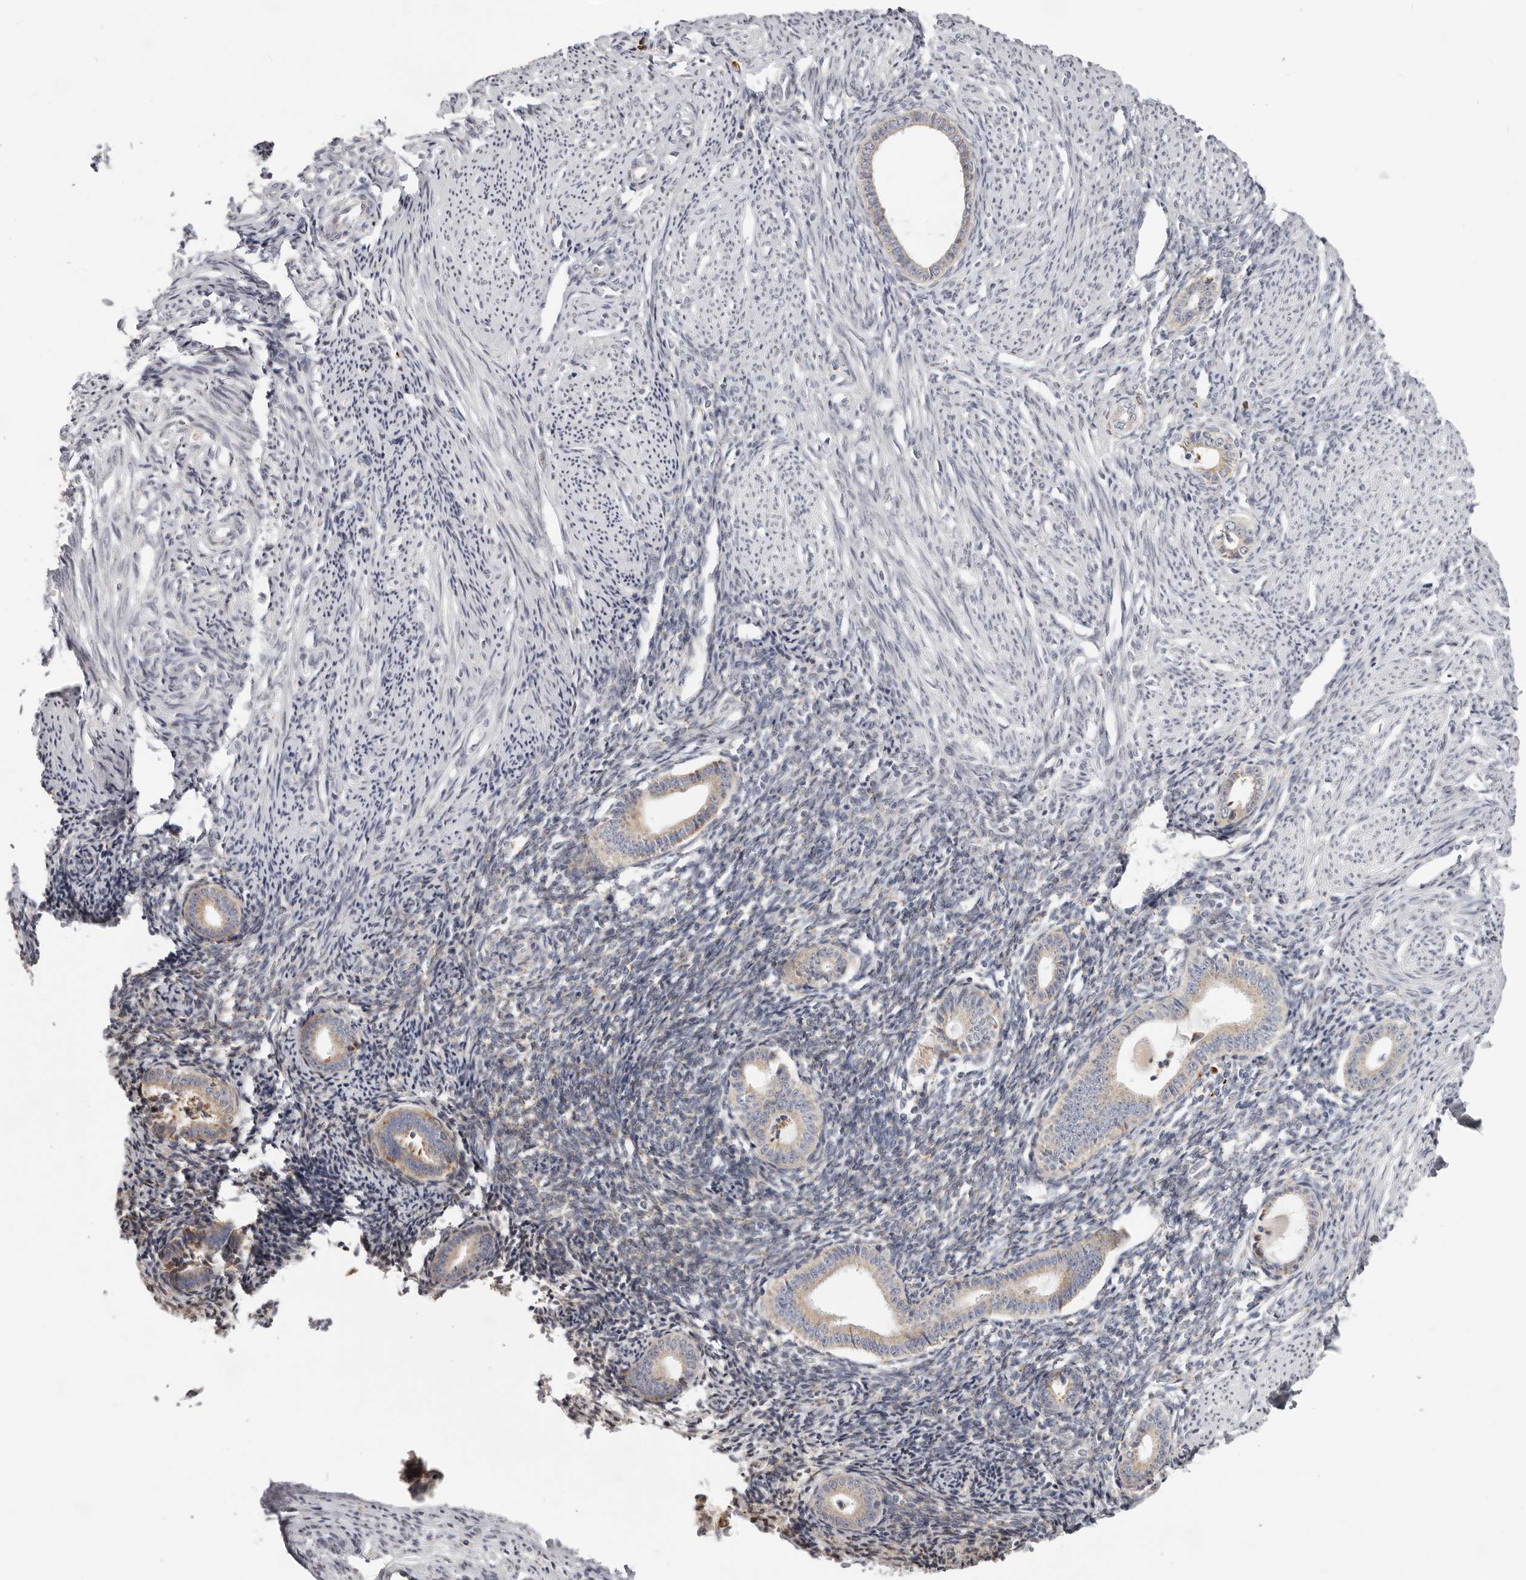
{"staining": {"intensity": "moderate", "quantity": "<25%", "location": "cytoplasmic/membranous"}, "tissue": "endometrium", "cell_type": "Cells in endometrial stroma", "image_type": "normal", "snomed": [{"axis": "morphology", "description": "Normal tissue, NOS"}, {"axis": "topography", "description": "Endometrium"}], "caption": "Approximately <25% of cells in endometrial stroma in benign human endometrium demonstrate moderate cytoplasmic/membranous protein positivity as visualized by brown immunohistochemical staining.", "gene": "IL32", "patient": {"sex": "female", "age": 56}}